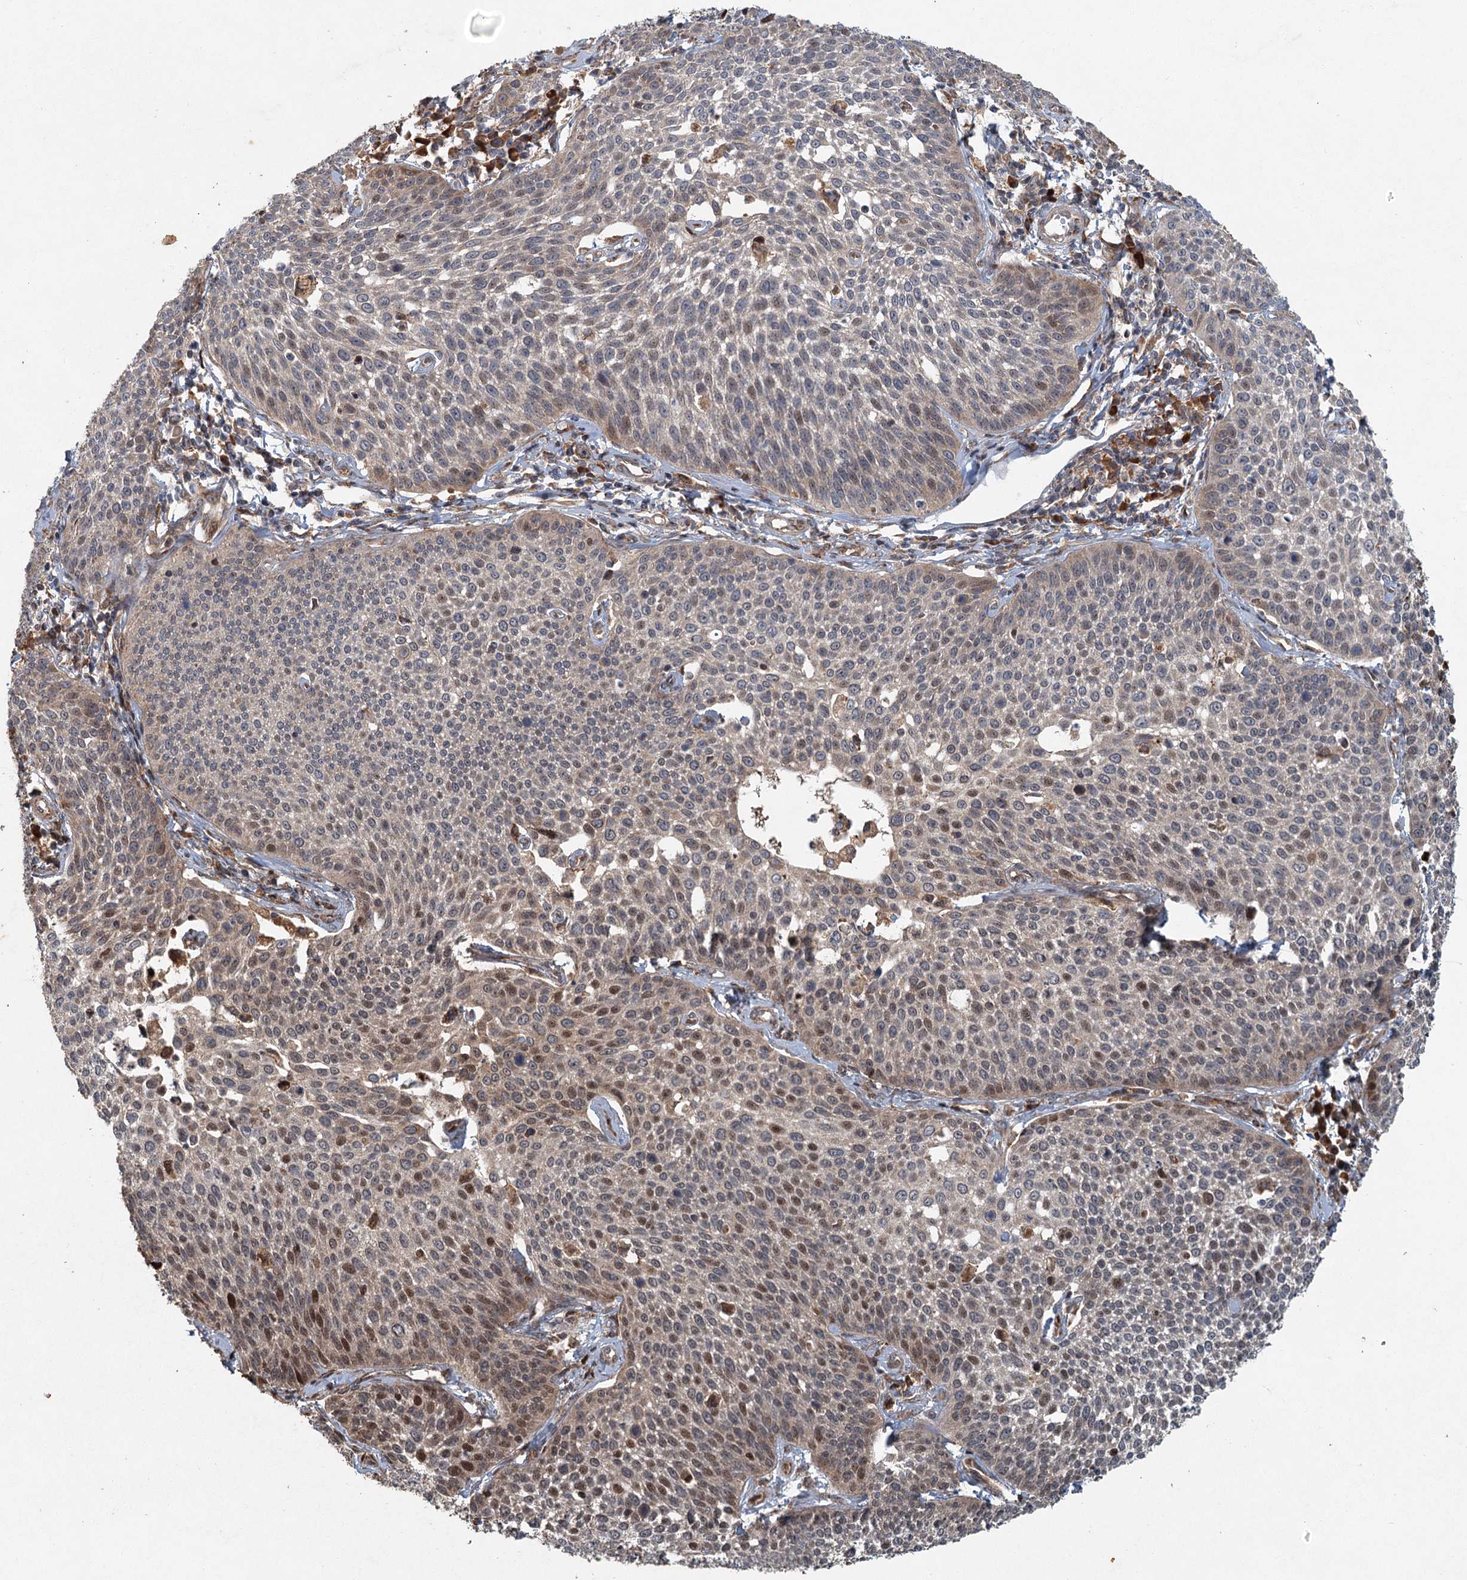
{"staining": {"intensity": "moderate", "quantity": "<25%", "location": "nuclear"}, "tissue": "cervical cancer", "cell_type": "Tumor cells", "image_type": "cancer", "snomed": [{"axis": "morphology", "description": "Squamous cell carcinoma, NOS"}, {"axis": "topography", "description": "Cervix"}], "caption": "Cervical squamous cell carcinoma tissue reveals moderate nuclear positivity in approximately <25% of tumor cells", "gene": "SRPX2", "patient": {"sex": "female", "age": 34}}